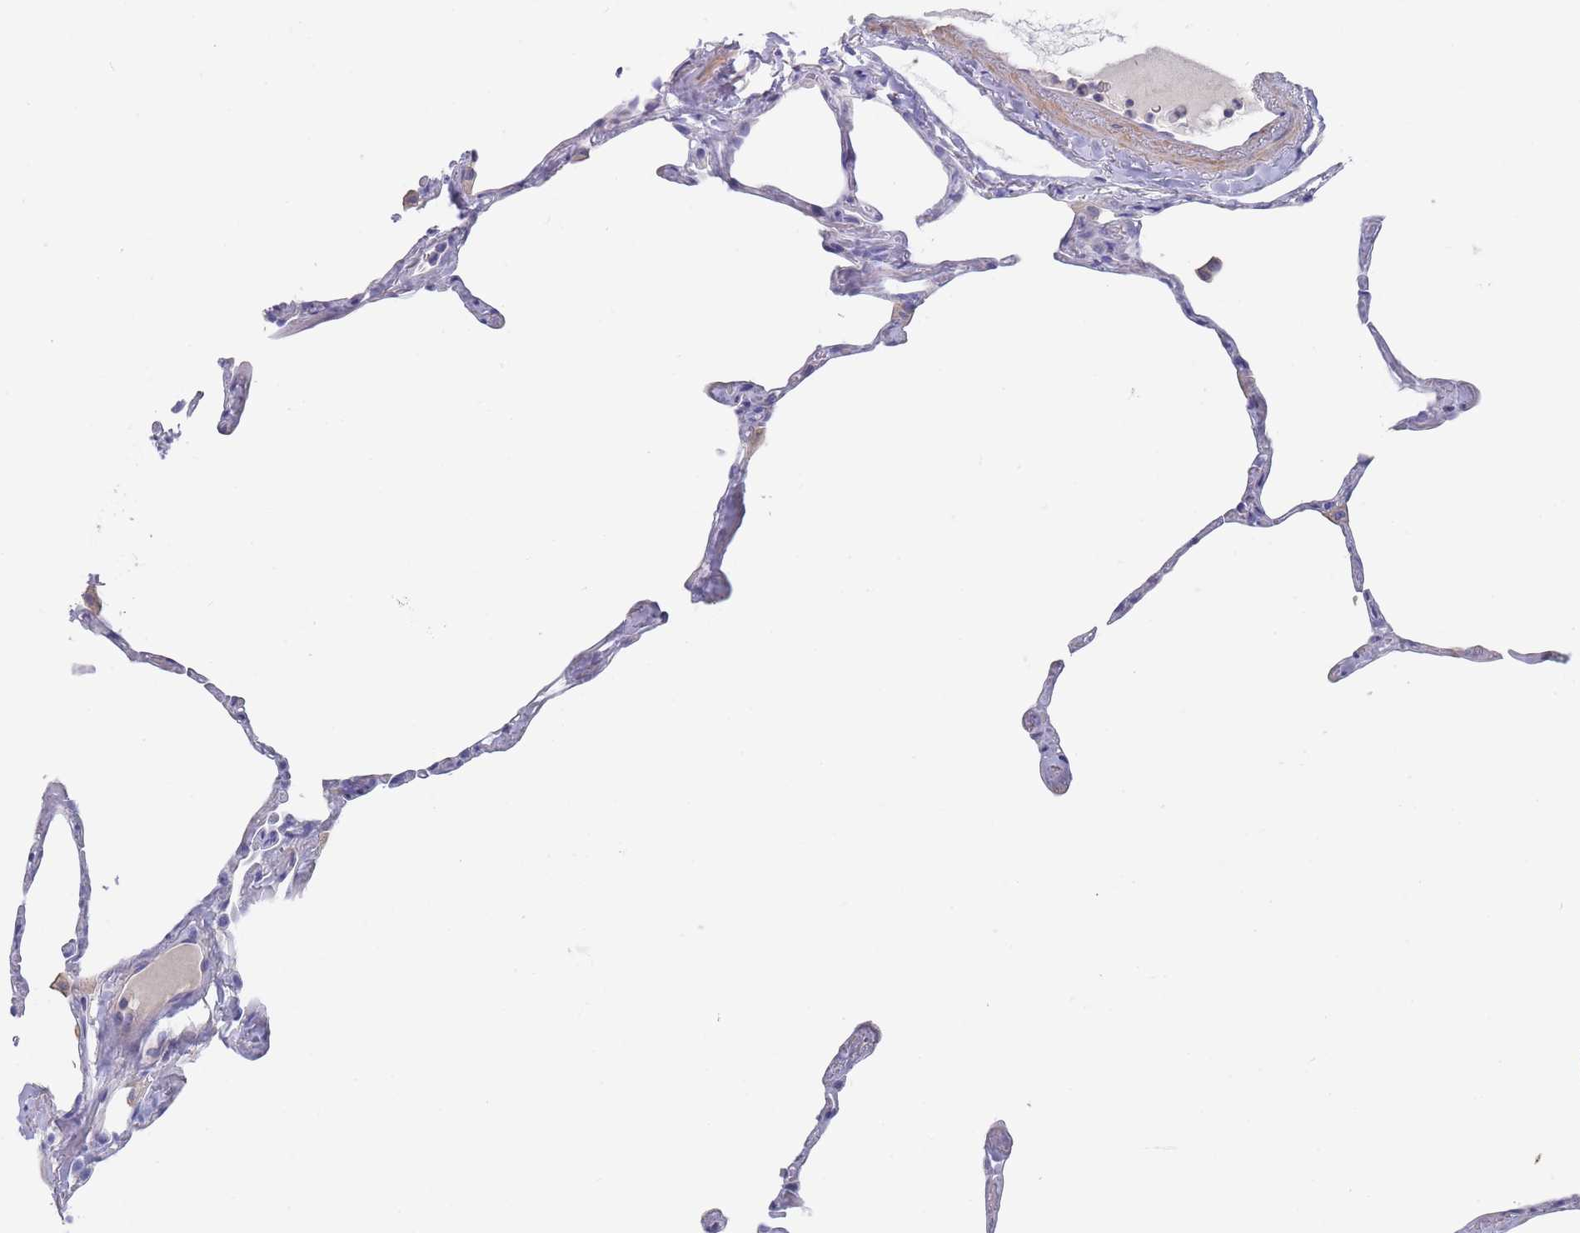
{"staining": {"intensity": "negative", "quantity": "none", "location": "none"}, "tissue": "lung", "cell_type": "Alveolar cells", "image_type": "normal", "snomed": [{"axis": "morphology", "description": "Normal tissue, NOS"}, {"axis": "topography", "description": "Lung"}], "caption": "A high-resolution histopathology image shows IHC staining of unremarkable lung, which shows no significant expression in alveolar cells.", "gene": "SCCPDH", "patient": {"sex": "male", "age": 65}}